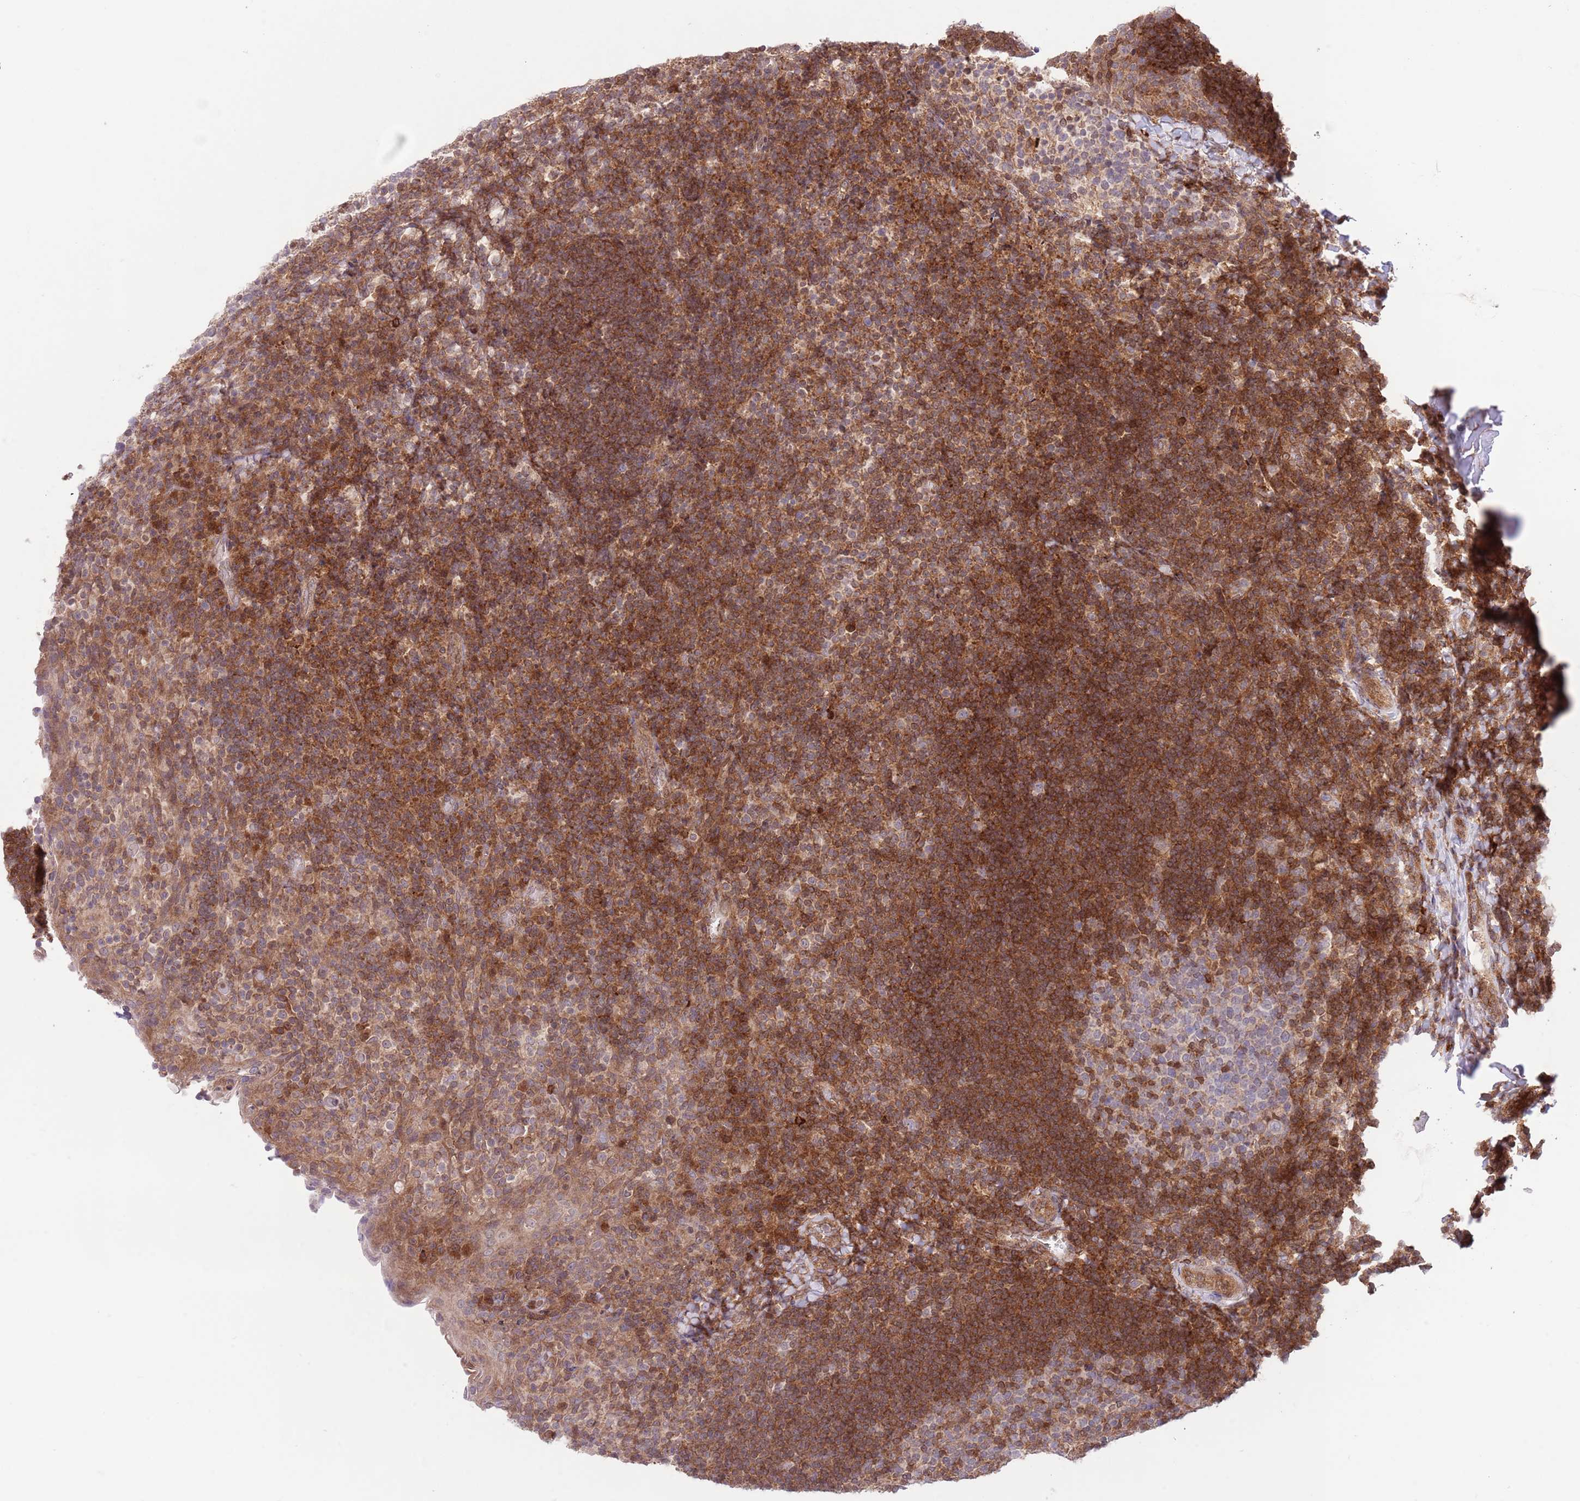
{"staining": {"intensity": "moderate", "quantity": "<25%", "location": "nuclear"}, "tissue": "tonsil", "cell_type": "Germinal center cells", "image_type": "normal", "snomed": [{"axis": "morphology", "description": "Normal tissue, NOS"}, {"axis": "topography", "description": "Tonsil"}], "caption": "Tonsil stained with DAB immunohistochemistry (IHC) exhibits low levels of moderate nuclear expression in about <25% of germinal center cells. Ihc stains the protein of interest in brown and the nuclei are stained blue.", "gene": "HDHD2", "patient": {"sex": "female", "age": 10}}